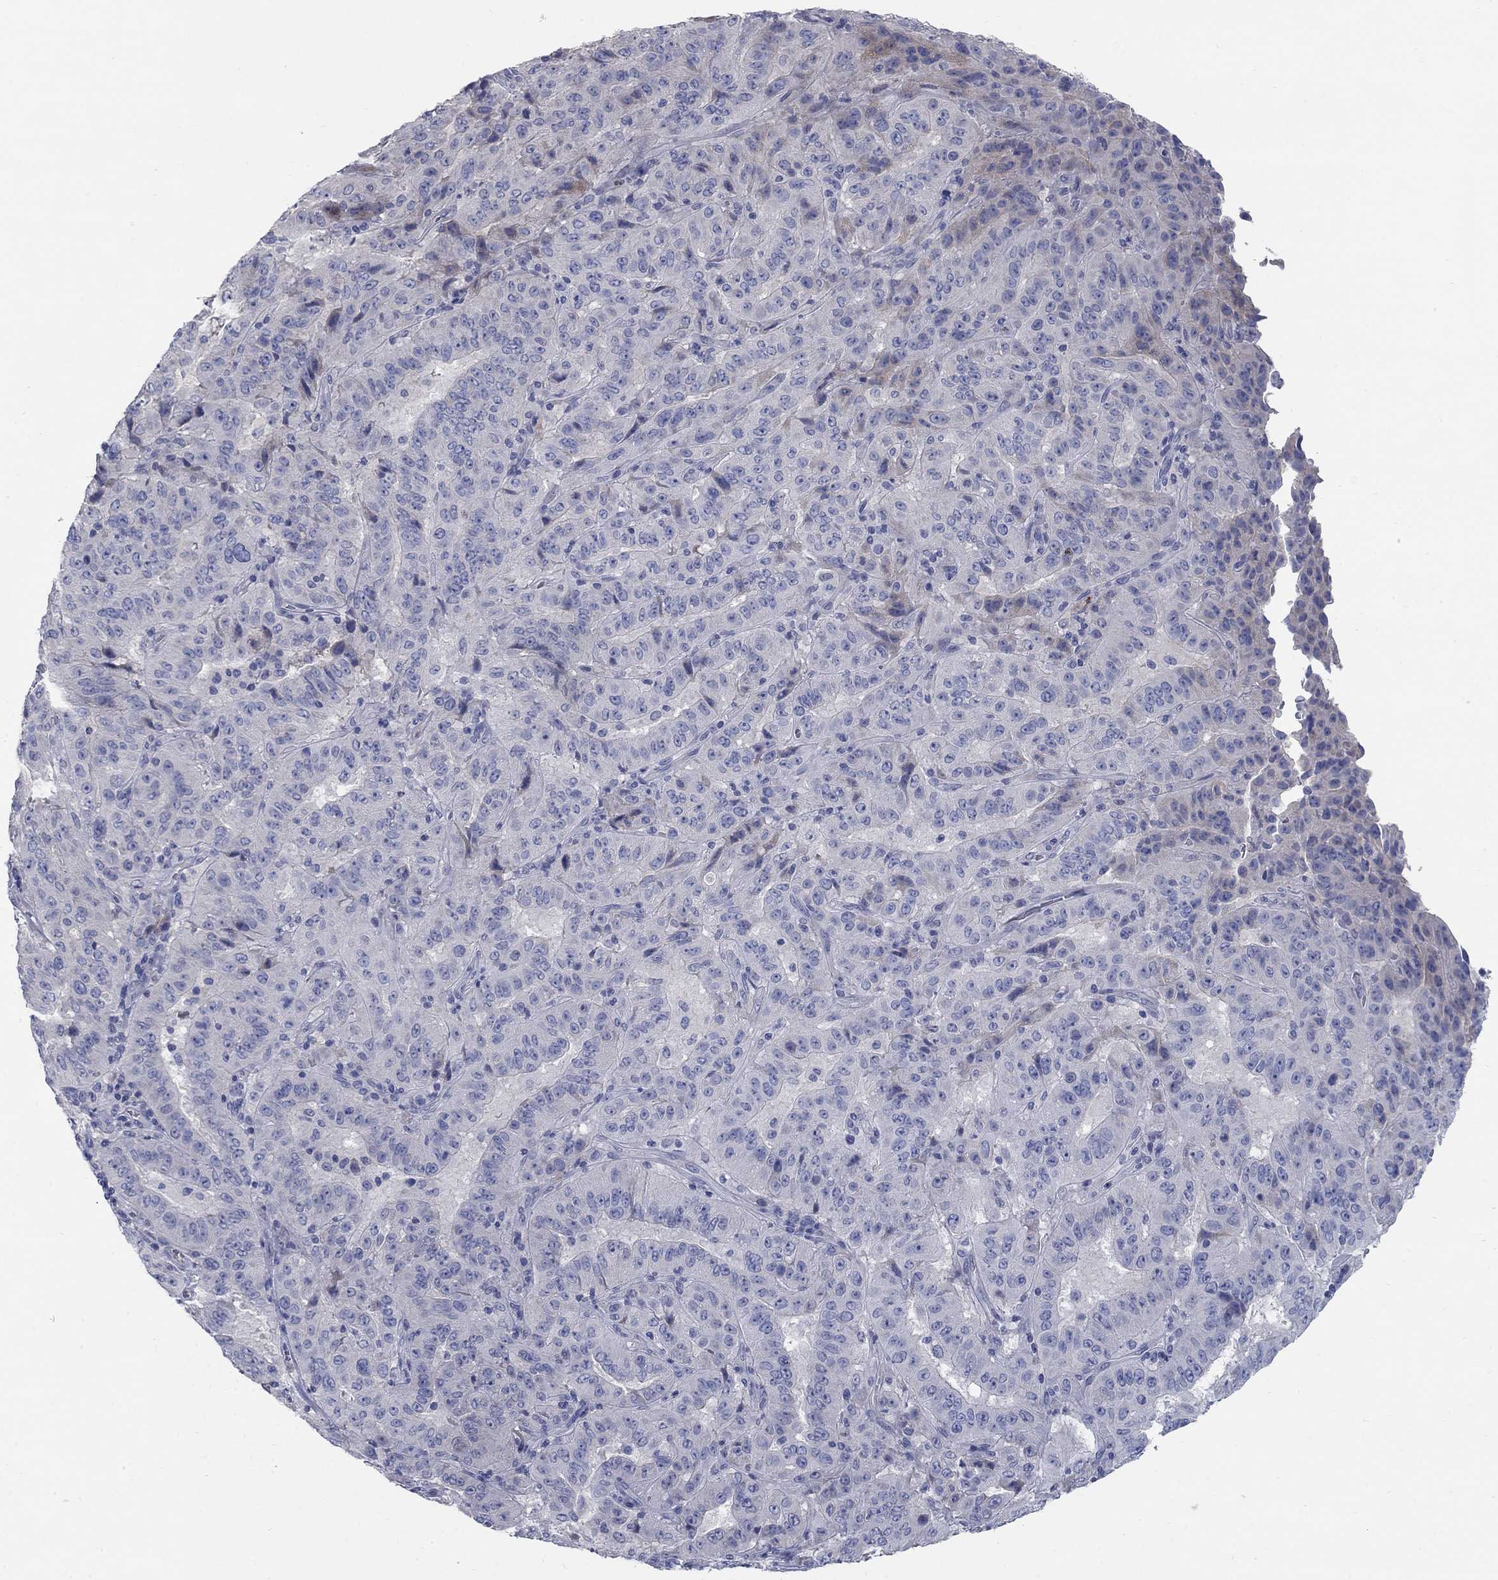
{"staining": {"intensity": "negative", "quantity": "none", "location": "none"}, "tissue": "pancreatic cancer", "cell_type": "Tumor cells", "image_type": "cancer", "snomed": [{"axis": "morphology", "description": "Adenocarcinoma, NOS"}, {"axis": "topography", "description": "Pancreas"}], "caption": "IHC micrograph of neoplastic tissue: pancreatic cancer (adenocarcinoma) stained with DAB exhibits no significant protein expression in tumor cells.", "gene": "TMEM249", "patient": {"sex": "male", "age": 63}}